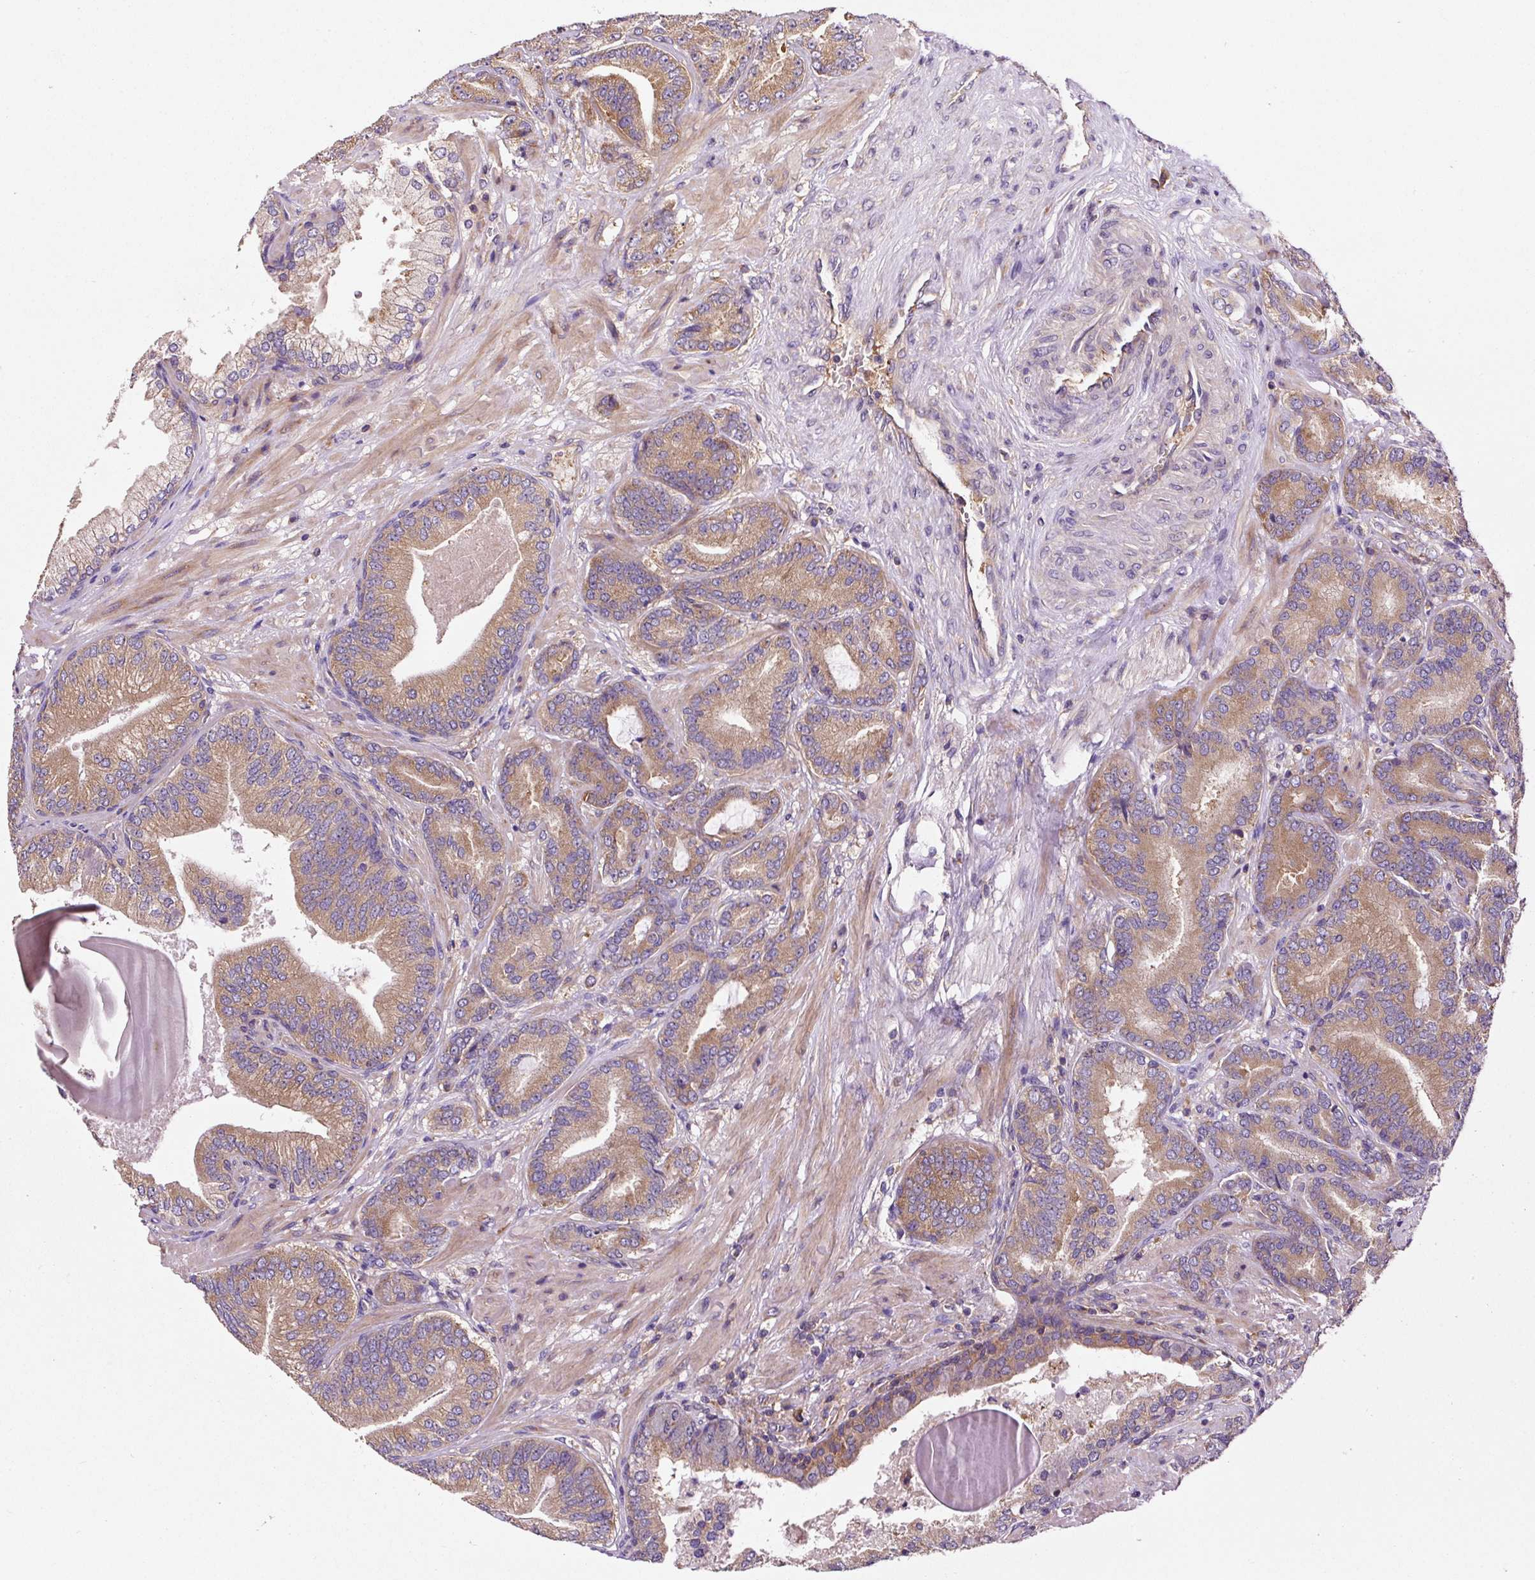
{"staining": {"intensity": "moderate", "quantity": ">75%", "location": "cytoplasmic/membranous"}, "tissue": "prostate cancer", "cell_type": "Tumor cells", "image_type": "cancer", "snomed": [{"axis": "morphology", "description": "Adenocarcinoma, Low grade"}, {"axis": "topography", "description": "Prostate and seminal vesicle, NOS"}], "caption": "Immunohistochemistry (IHC) photomicrograph of neoplastic tissue: human prostate cancer (low-grade adenocarcinoma) stained using immunohistochemistry displays medium levels of moderate protein expression localized specifically in the cytoplasmic/membranous of tumor cells, appearing as a cytoplasmic/membranous brown color.", "gene": "EIF2S2", "patient": {"sex": "male", "age": 61}}